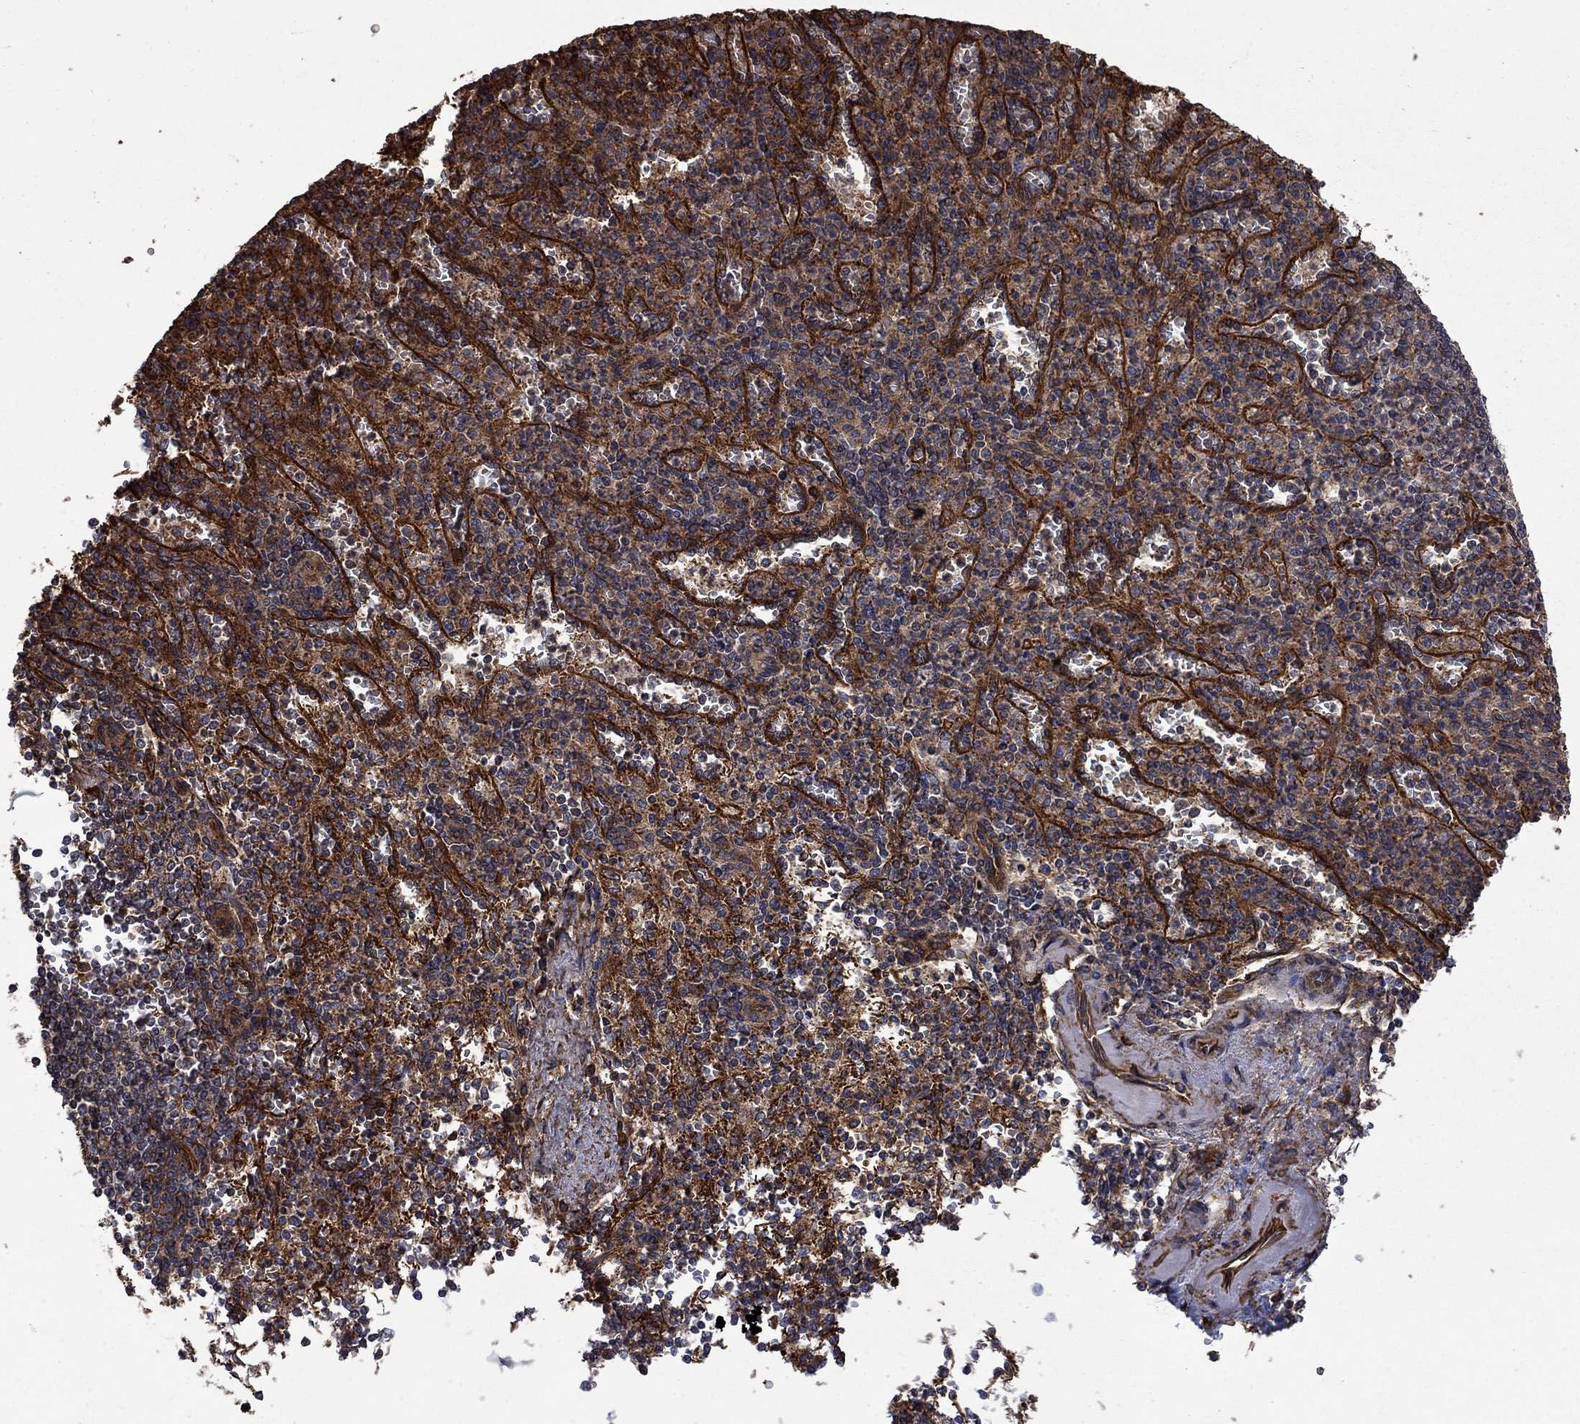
{"staining": {"intensity": "moderate", "quantity": ">75%", "location": "cytoplasmic/membranous"}, "tissue": "spleen", "cell_type": "Cells in red pulp", "image_type": "normal", "snomed": [{"axis": "morphology", "description": "Normal tissue, NOS"}, {"axis": "topography", "description": "Spleen"}], "caption": "Immunohistochemistry of unremarkable spleen exhibits medium levels of moderate cytoplasmic/membranous expression in approximately >75% of cells in red pulp.", "gene": "CUTC", "patient": {"sex": "female", "age": 74}}